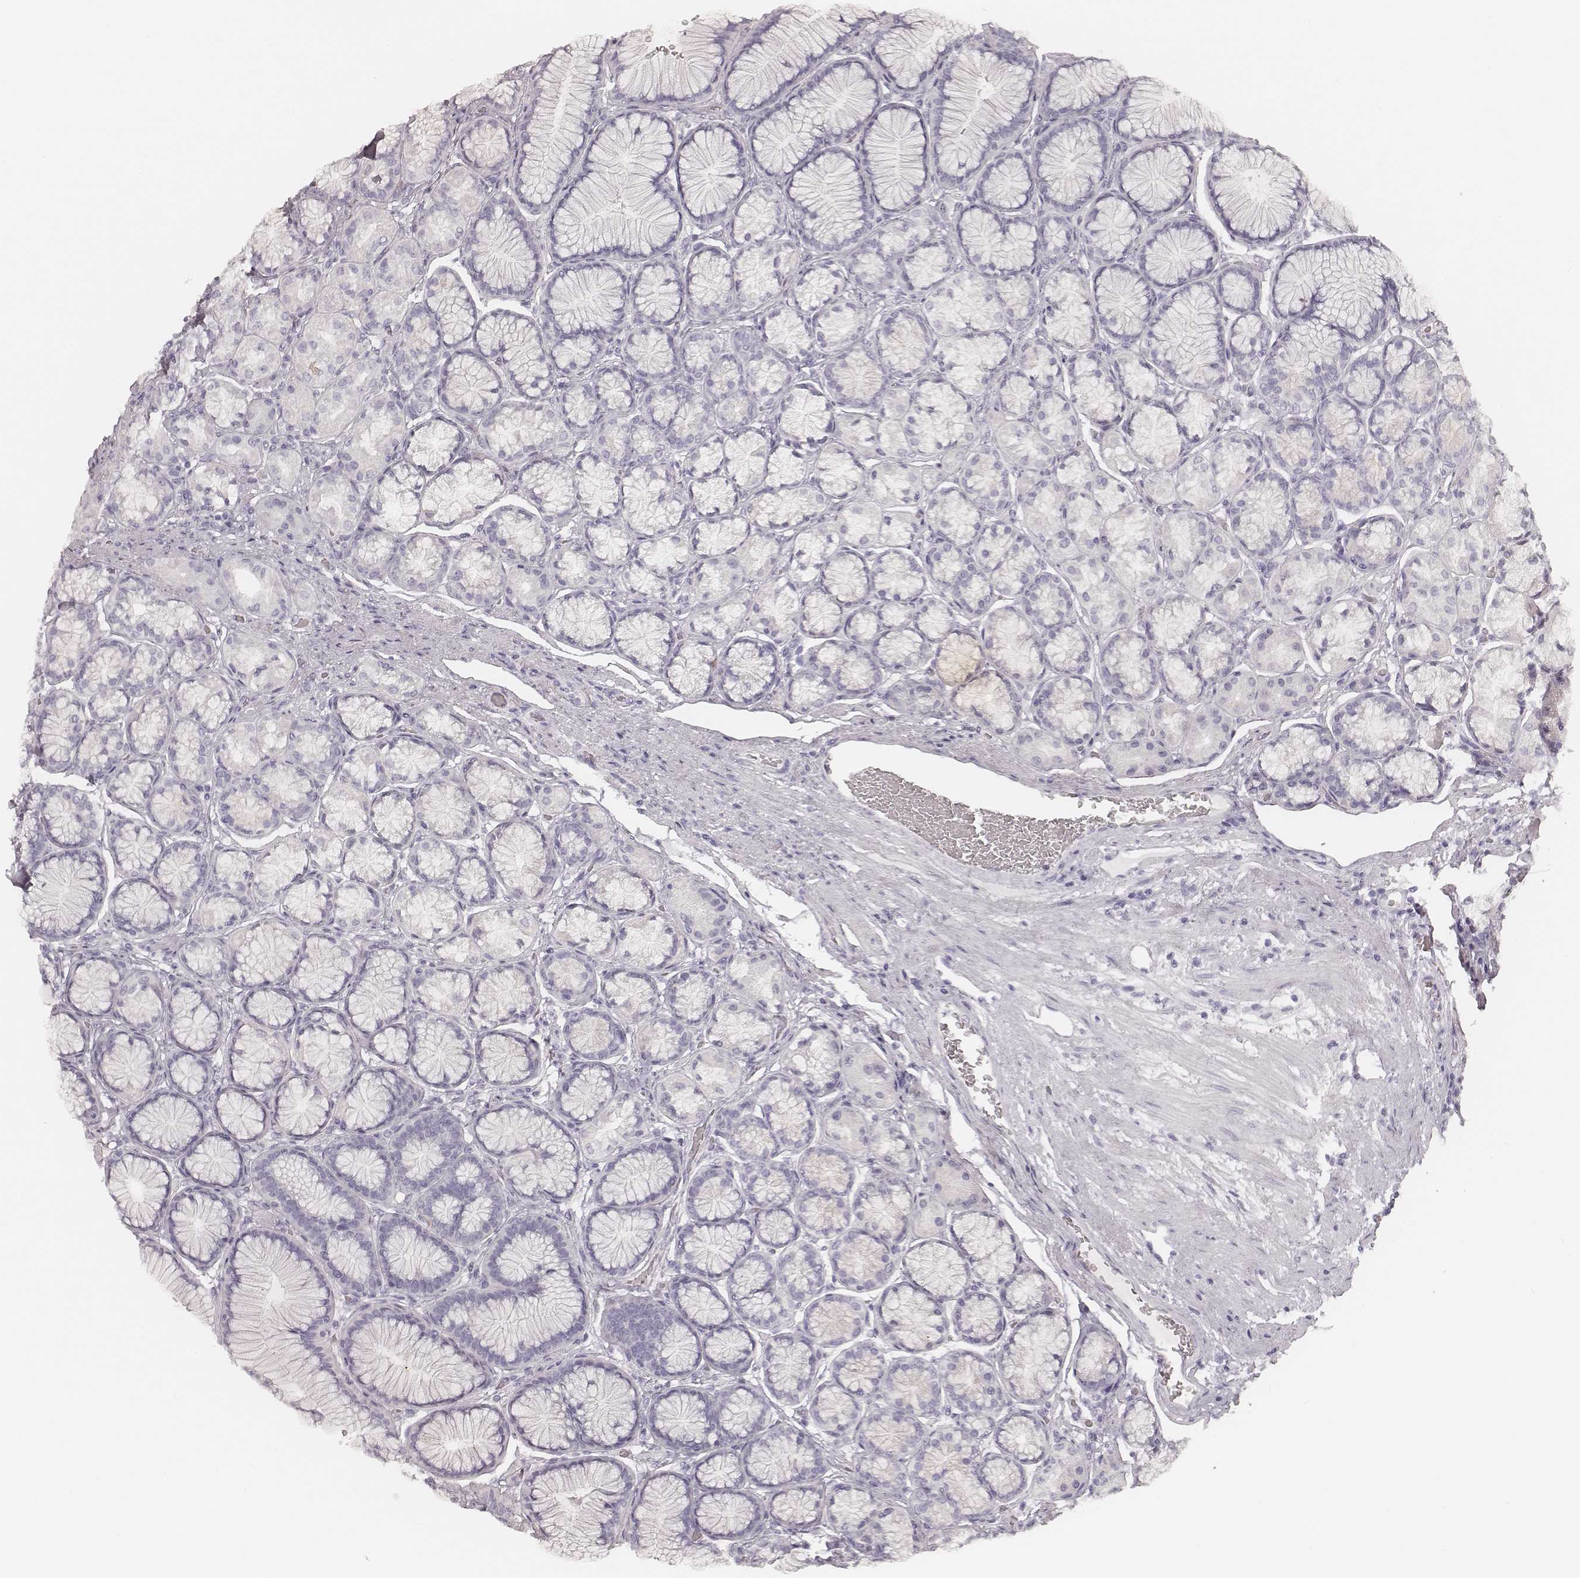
{"staining": {"intensity": "negative", "quantity": "none", "location": "none"}, "tissue": "stomach", "cell_type": "Glandular cells", "image_type": "normal", "snomed": [{"axis": "morphology", "description": "Normal tissue, NOS"}, {"axis": "morphology", "description": "Adenocarcinoma, NOS"}, {"axis": "morphology", "description": "Adenocarcinoma, High grade"}, {"axis": "topography", "description": "Stomach, upper"}, {"axis": "topography", "description": "Stomach"}], "caption": "Glandular cells show no significant protein staining in benign stomach. Nuclei are stained in blue.", "gene": "KRT72", "patient": {"sex": "female", "age": 65}}